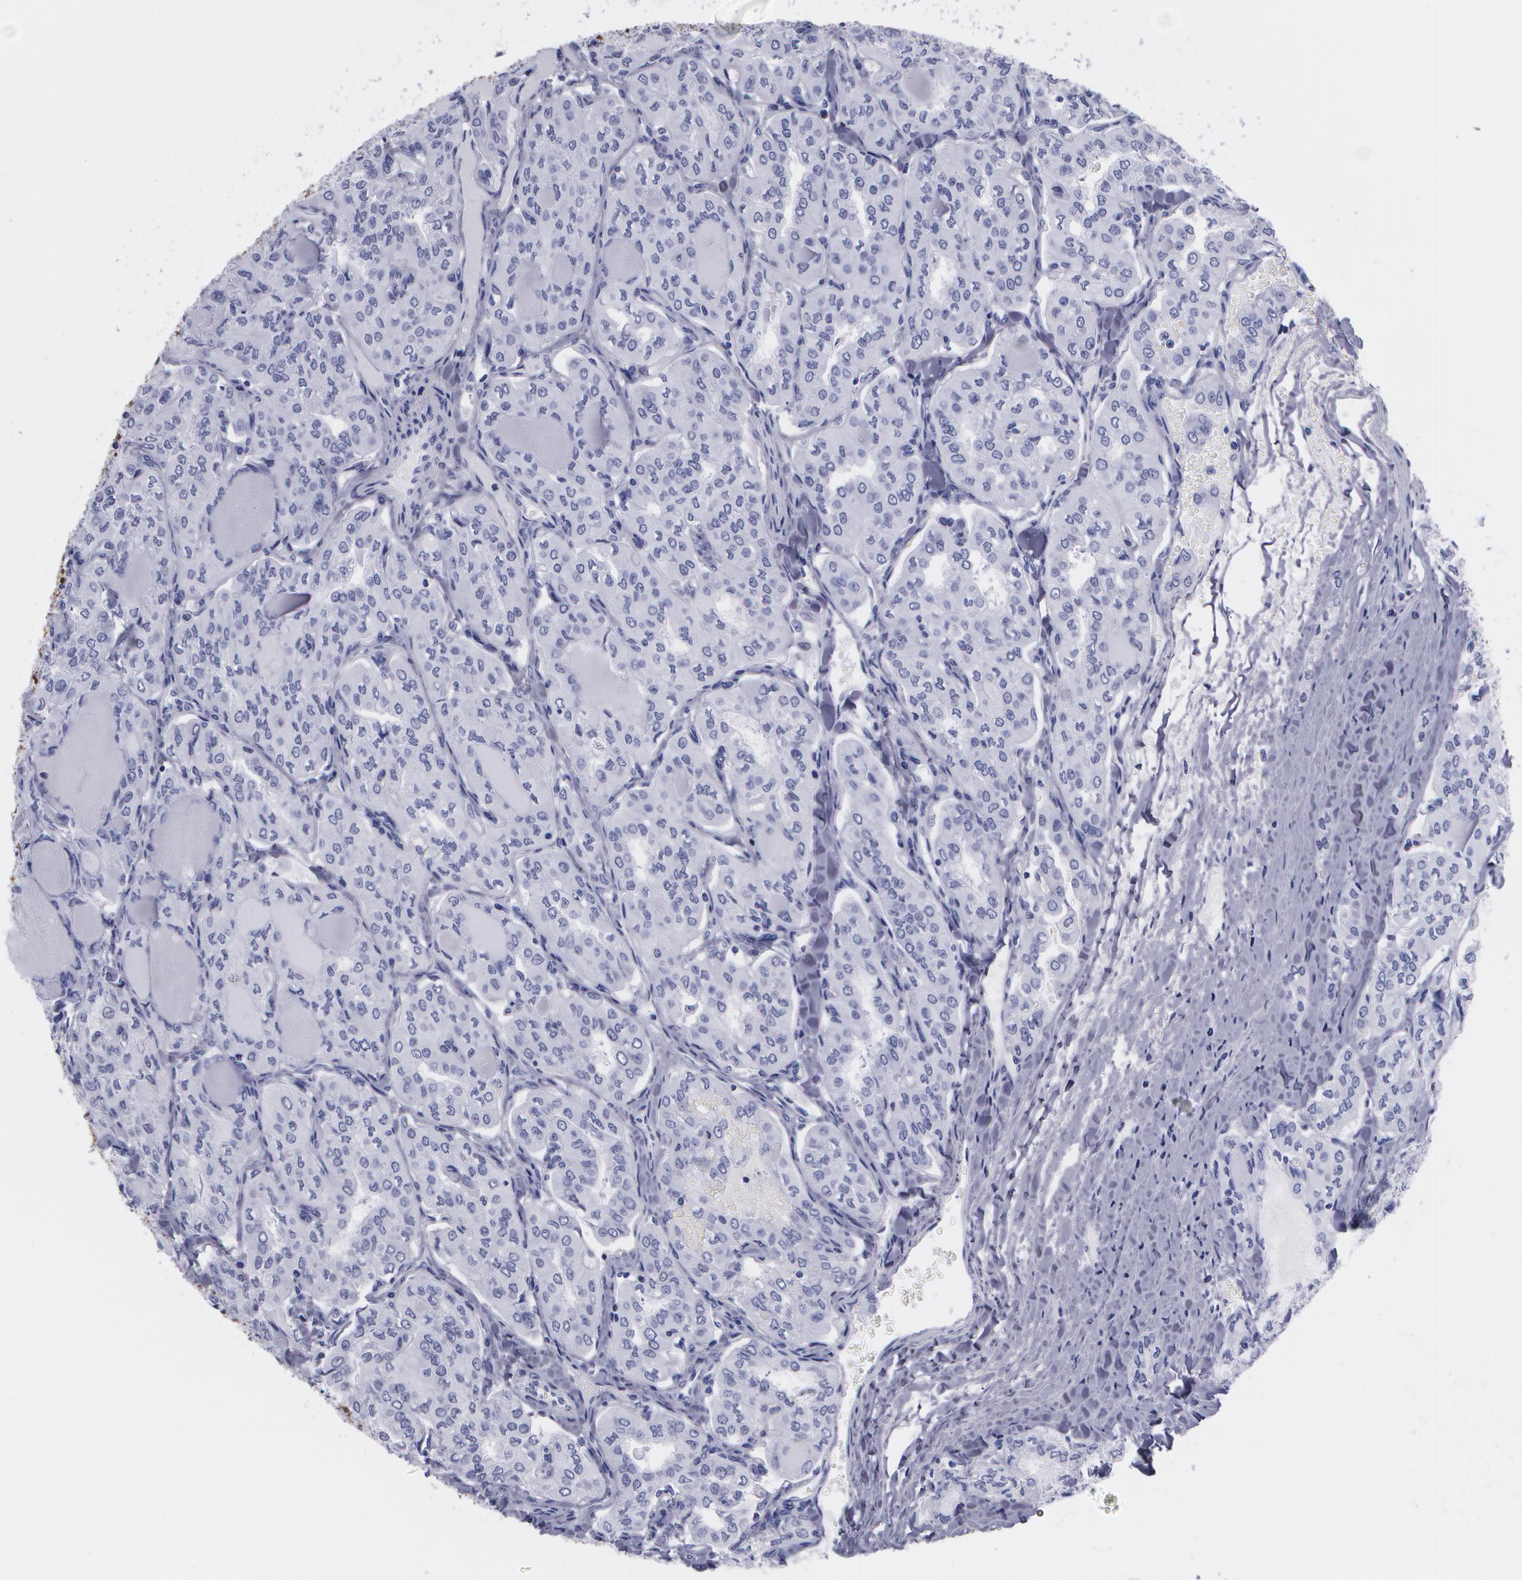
{"staining": {"intensity": "negative", "quantity": "none", "location": "none"}, "tissue": "thyroid cancer", "cell_type": "Tumor cells", "image_type": "cancer", "snomed": [{"axis": "morphology", "description": "Papillary adenocarcinoma, NOS"}, {"axis": "topography", "description": "Thyroid gland"}], "caption": "Immunohistochemical staining of human thyroid cancer (papillary adenocarcinoma) shows no significant expression in tumor cells.", "gene": "TP53", "patient": {"sex": "male", "age": 20}}